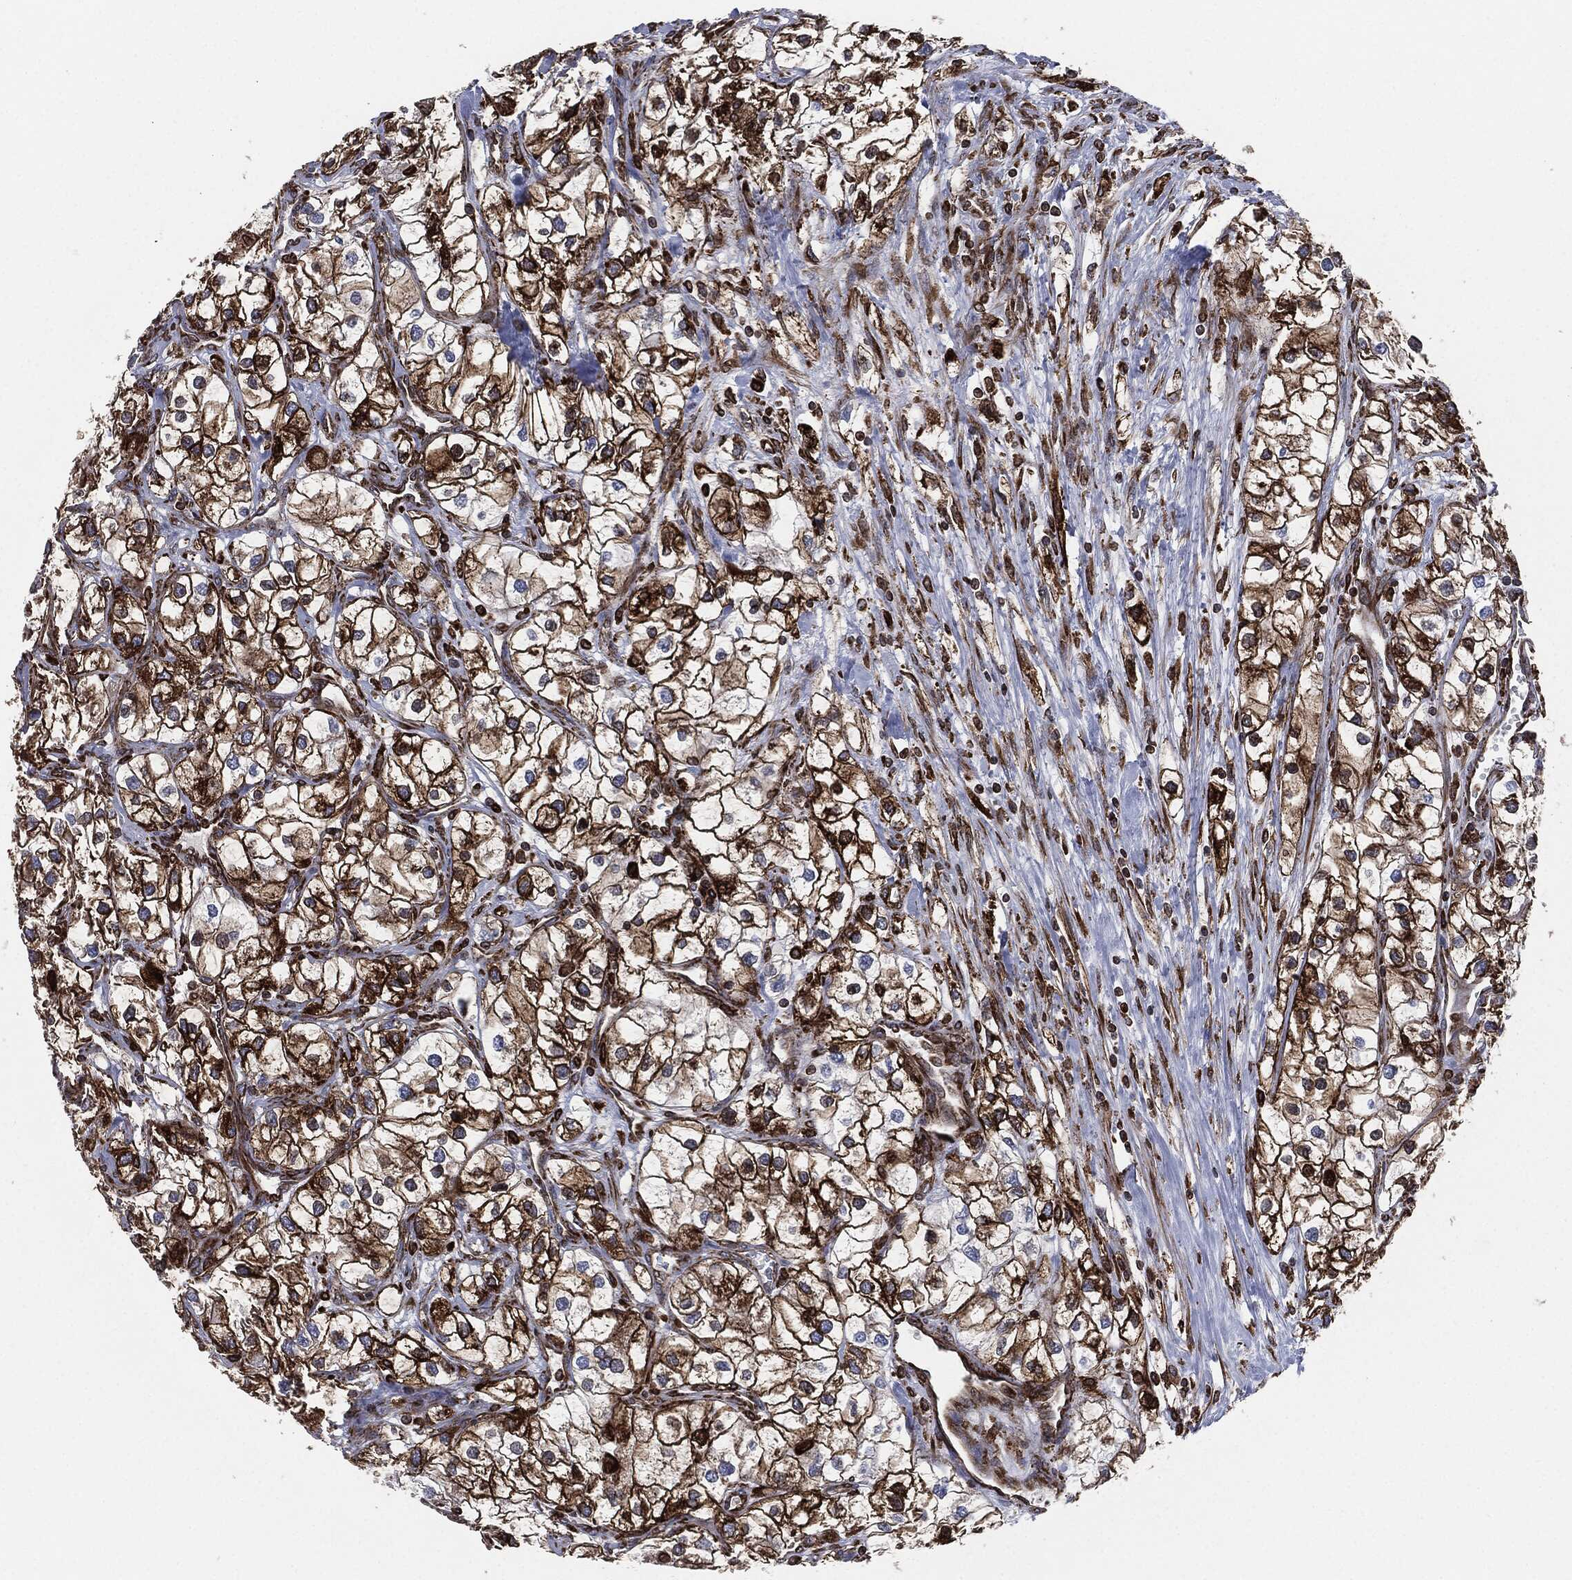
{"staining": {"intensity": "strong", "quantity": "25%-75%", "location": "cytoplasmic/membranous"}, "tissue": "renal cancer", "cell_type": "Tumor cells", "image_type": "cancer", "snomed": [{"axis": "morphology", "description": "Adenocarcinoma, NOS"}, {"axis": "topography", "description": "Kidney"}], "caption": "IHC of human renal cancer exhibits high levels of strong cytoplasmic/membranous expression in about 25%-75% of tumor cells.", "gene": "CALR", "patient": {"sex": "male", "age": 59}}